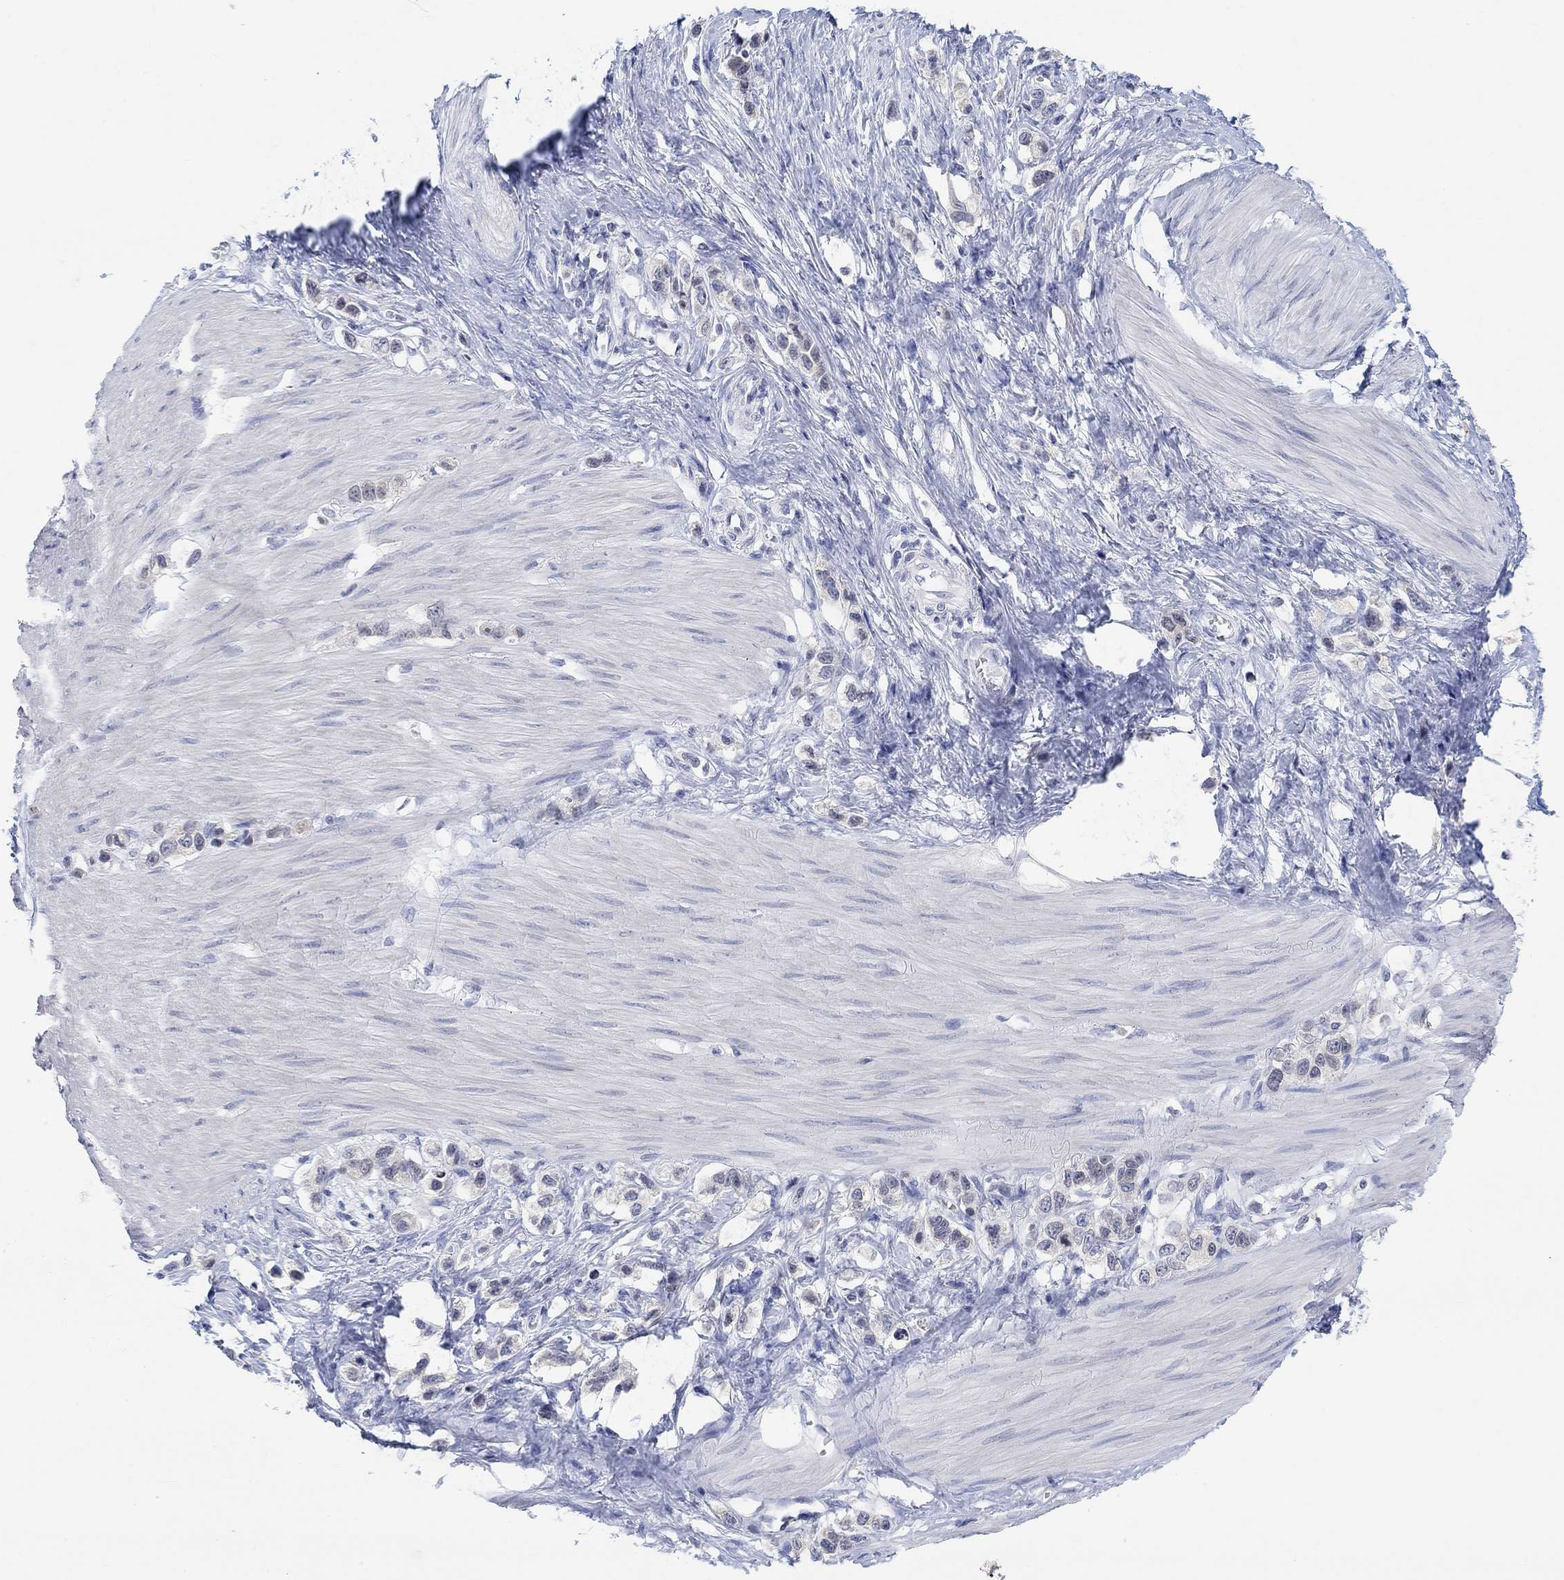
{"staining": {"intensity": "negative", "quantity": "none", "location": "none"}, "tissue": "stomach cancer", "cell_type": "Tumor cells", "image_type": "cancer", "snomed": [{"axis": "morphology", "description": "Normal tissue, NOS"}, {"axis": "morphology", "description": "Adenocarcinoma, NOS"}, {"axis": "morphology", "description": "Adenocarcinoma, High grade"}, {"axis": "topography", "description": "Stomach, upper"}, {"axis": "topography", "description": "Stomach"}], "caption": "Immunohistochemistry image of neoplastic tissue: human stomach cancer (adenocarcinoma) stained with DAB demonstrates no significant protein positivity in tumor cells.", "gene": "ATP6V1E2", "patient": {"sex": "female", "age": 65}}